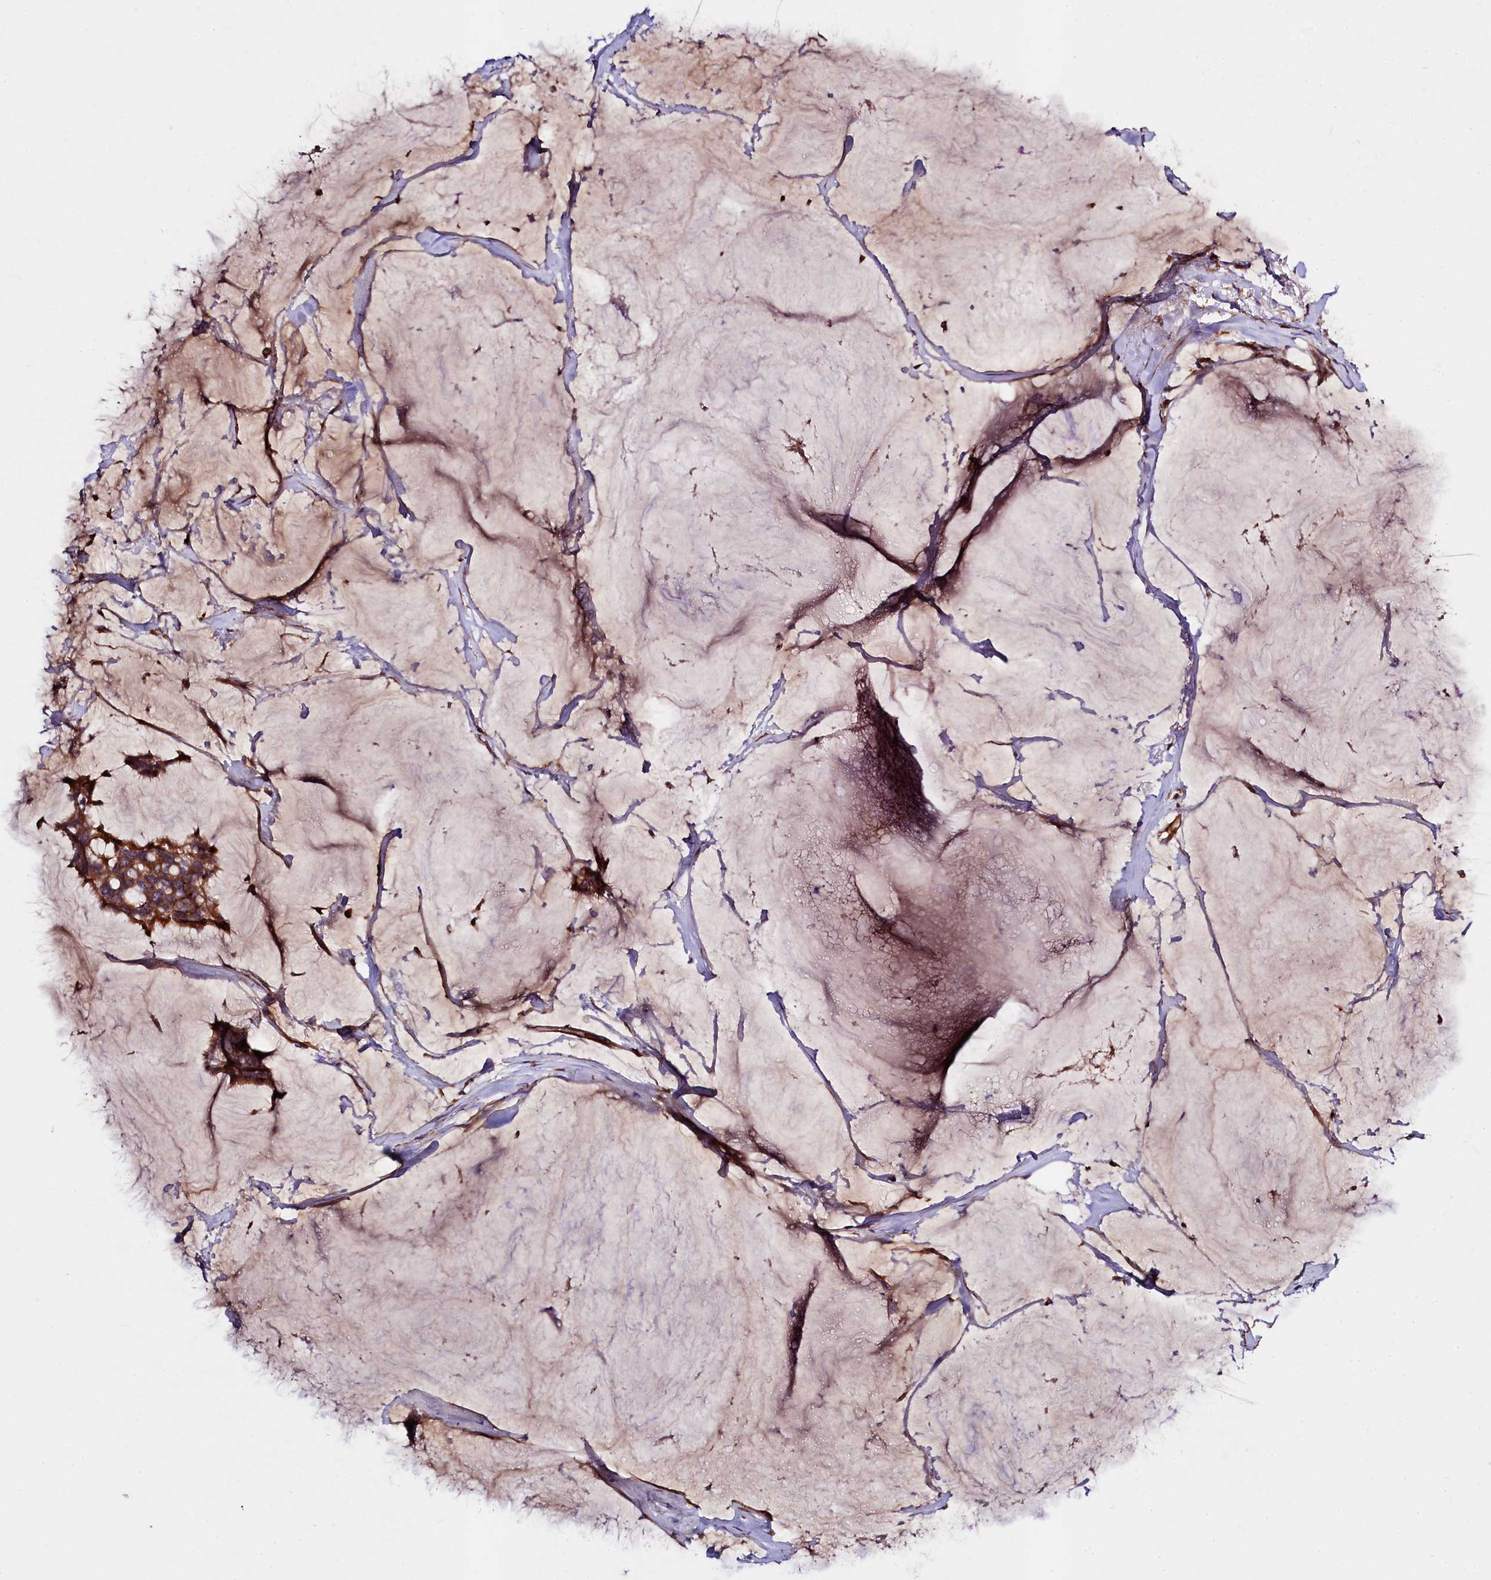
{"staining": {"intensity": "strong", "quantity": ">75%", "location": "cytoplasmic/membranous"}, "tissue": "breast cancer", "cell_type": "Tumor cells", "image_type": "cancer", "snomed": [{"axis": "morphology", "description": "Duct carcinoma"}, {"axis": "topography", "description": "Breast"}], "caption": "This is a photomicrograph of immunohistochemistry (IHC) staining of invasive ductal carcinoma (breast), which shows strong expression in the cytoplasmic/membranous of tumor cells.", "gene": "KLHDC4", "patient": {"sex": "female", "age": 93}}